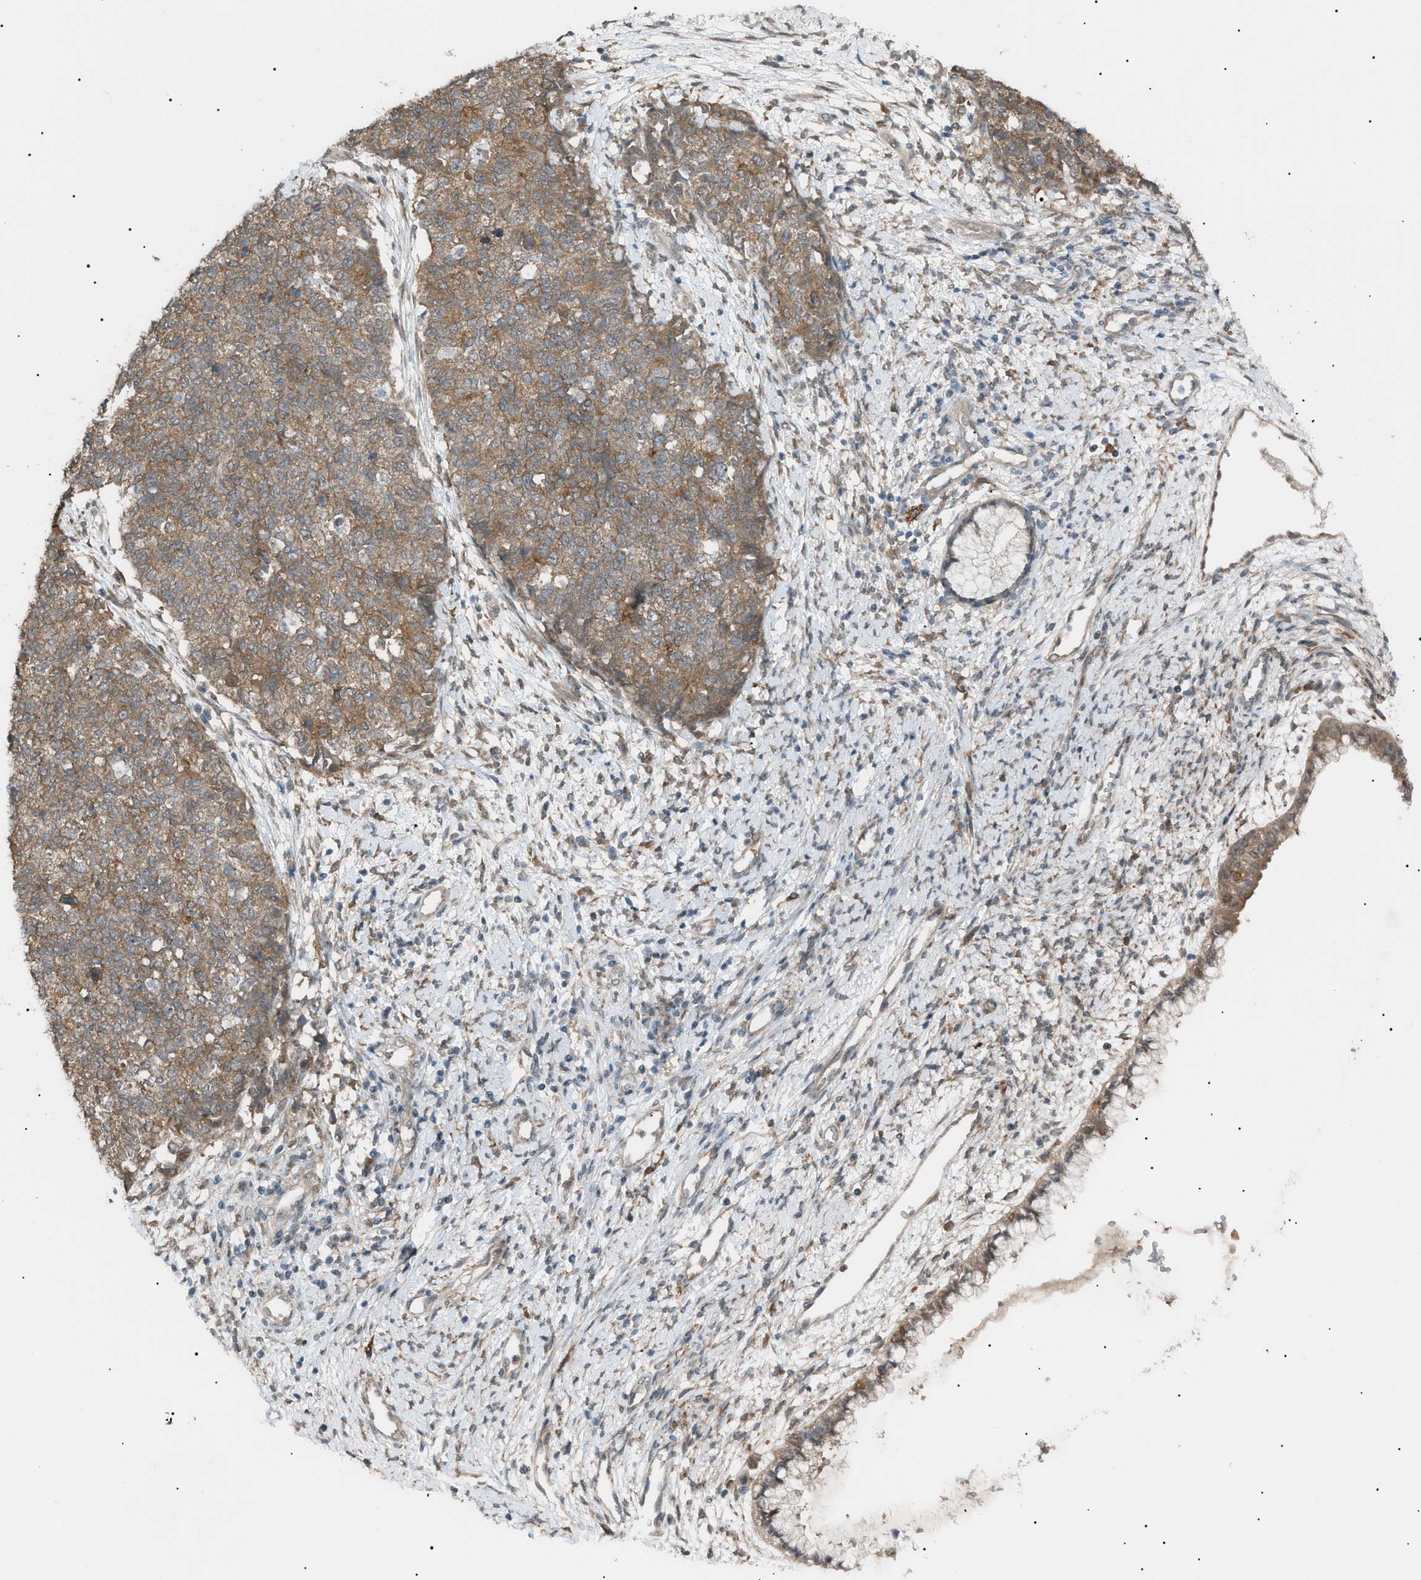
{"staining": {"intensity": "moderate", "quantity": ">75%", "location": "cytoplasmic/membranous"}, "tissue": "cervical cancer", "cell_type": "Tumor cells", "image_type": "cancer", "snomed": [{"axis": "morphology", "description": "Squamous cell carcinoma, NOS"}, {"axis": "topography", "description": "Cervix"}], "caption": "Immunohistochemistry (IHC) photomicrograph of neoplastic tissue: human cervical cancer stained using IHC demonstrates medium levels of moderate protein expression localized specifically in the cytoplasmic/membranous of tumor cells, appearing as a cytoplasmic/membranous brown color.", "gene": "LPIN2", "patient": {"sex": "female", "age": 63}}